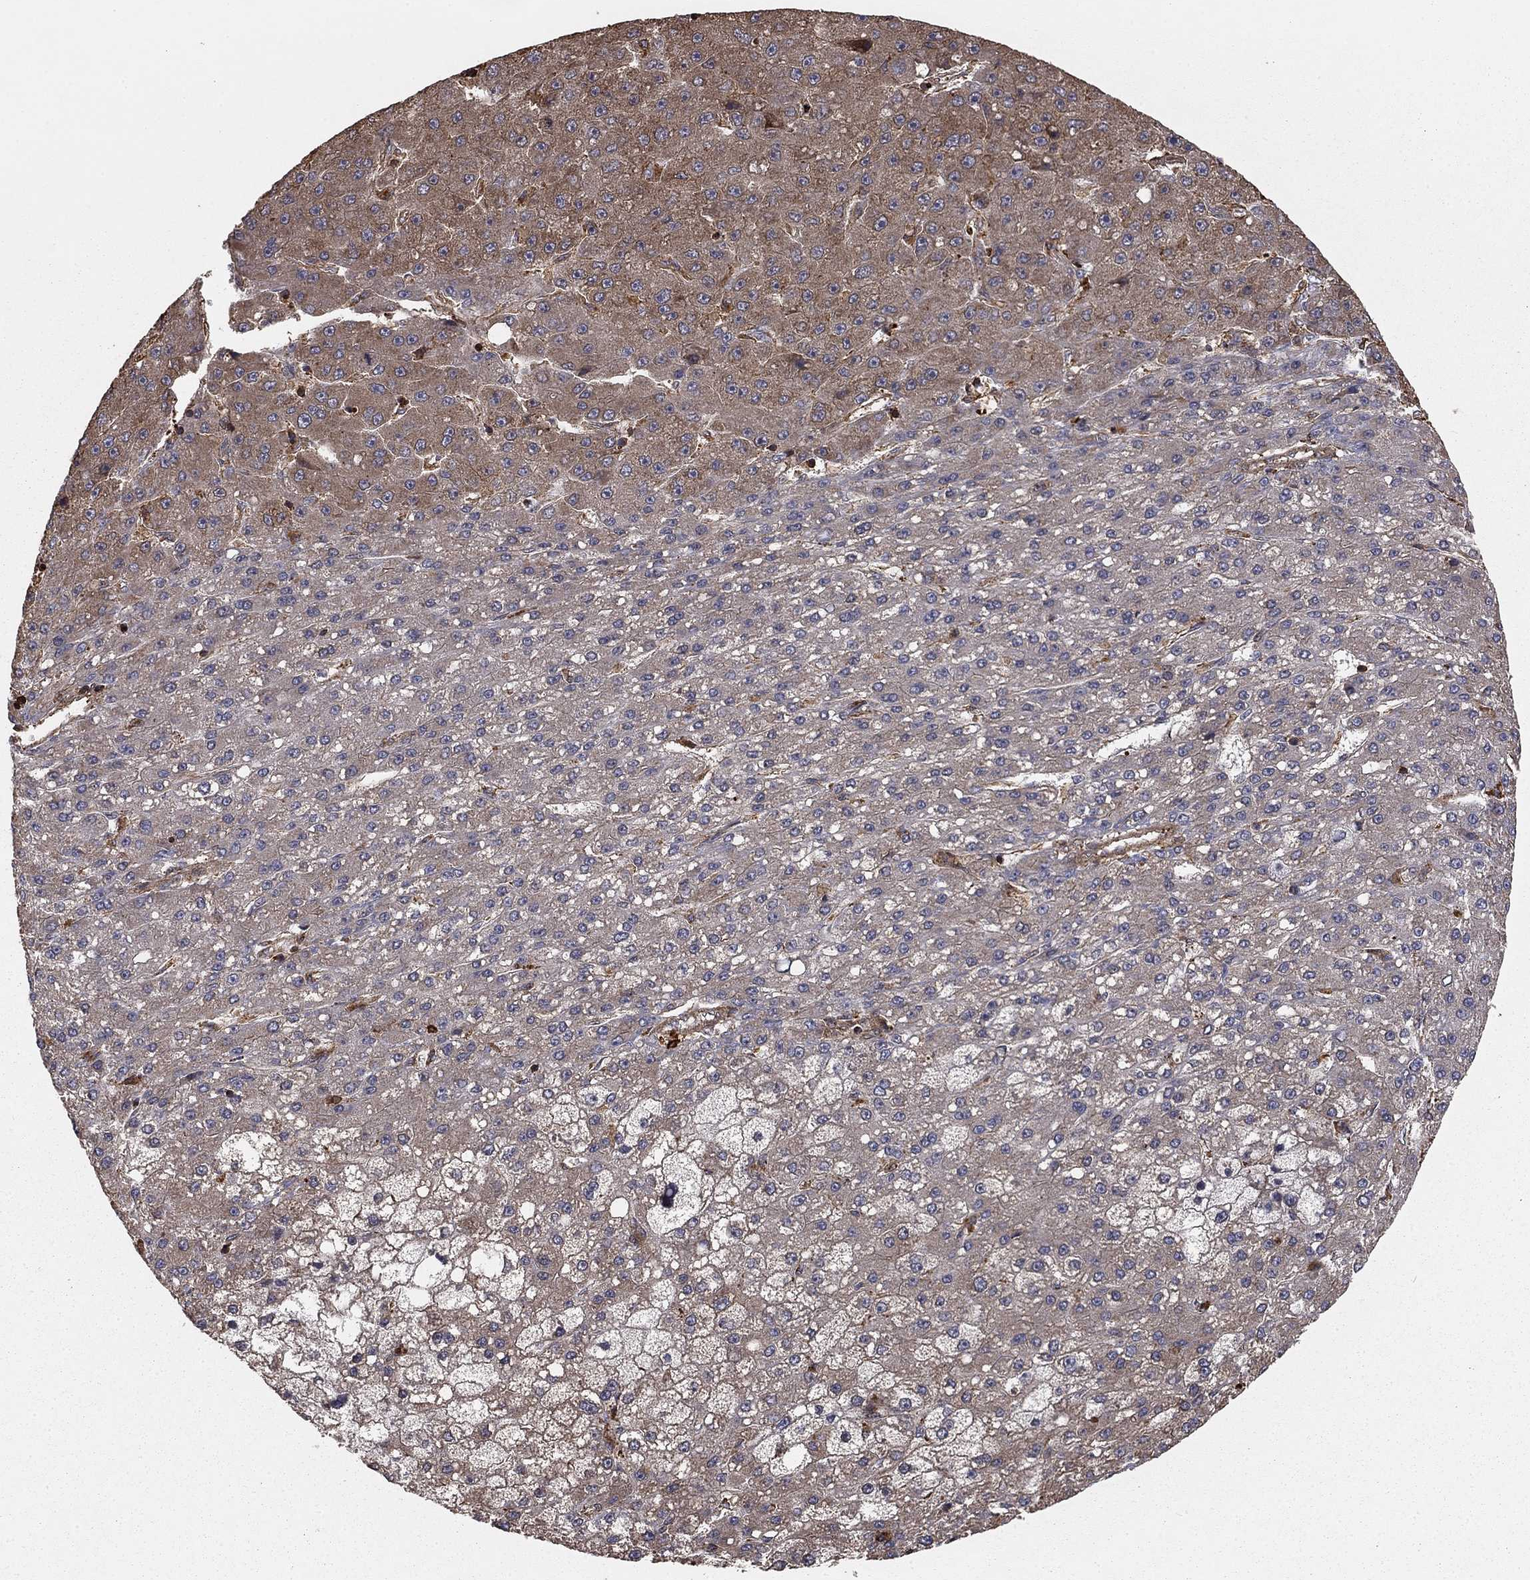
{"staining": {"intensity": "weak", "quantity": "<25%", "location": "cytoplasmic/membranous"}, "tissue": "liver cancer", "cell_type": "Tumor cells", "image_type": "cancer", "snomed": [{"axis": "morphology", "description": "Carcinoma, Hepatocellular, NOS"}, {"axis": "topography", "description": "Liver"}], "caption": "Immunohistochemistry micrograph of neoplastic tissue: human hepatocellular carcinoma (liver) stained with DAB displays no significant protein expression in tumor cells. (DAB (3,3'-diaminobenzidine) IHC with hematoxylin counter stain).", "gene": "HABP4", "patient": {"sex": "male", "age": 67}}